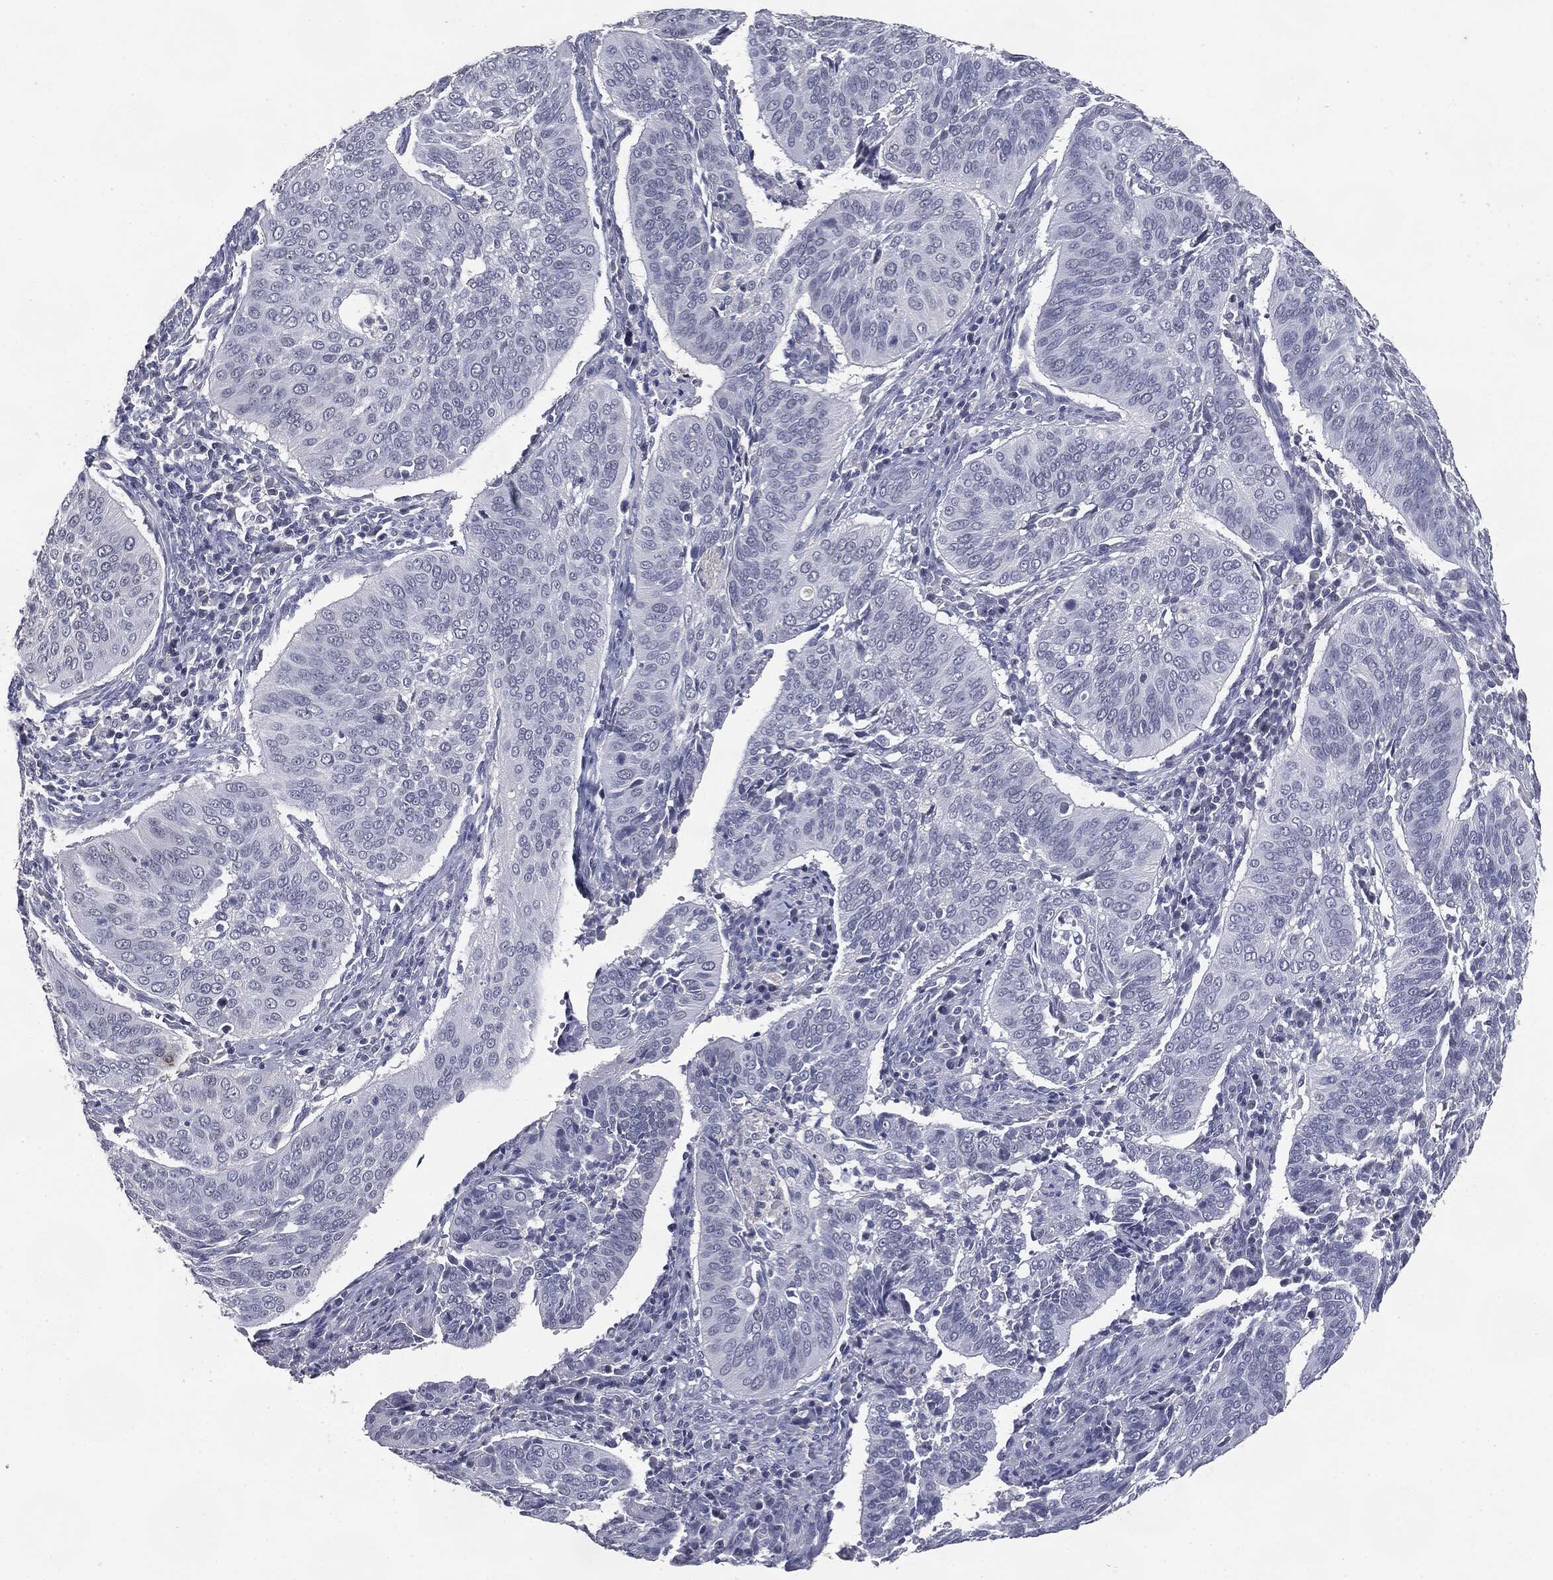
{"staining": {"intensity": "negative", "quantity": "none", "location": "none"}, "tissue": "cervical cancer", "cell_type": "Tumor cells", "image_type": "cancer", "snomed": [{"axis": "morphology", "description": "Normal tissue, NOS"}, {"axis": "morphology", "description": "Squamous cell carcinoma, NOS"}, {"axis": "topography", "description": "Cervix"}], "caption": "Immunohistochemical staining of human cervical cancer demonstrates no significant expression in tumor cells.", "gene": "SLC2A2", "patient": {"sex": "female", "age": 39}}